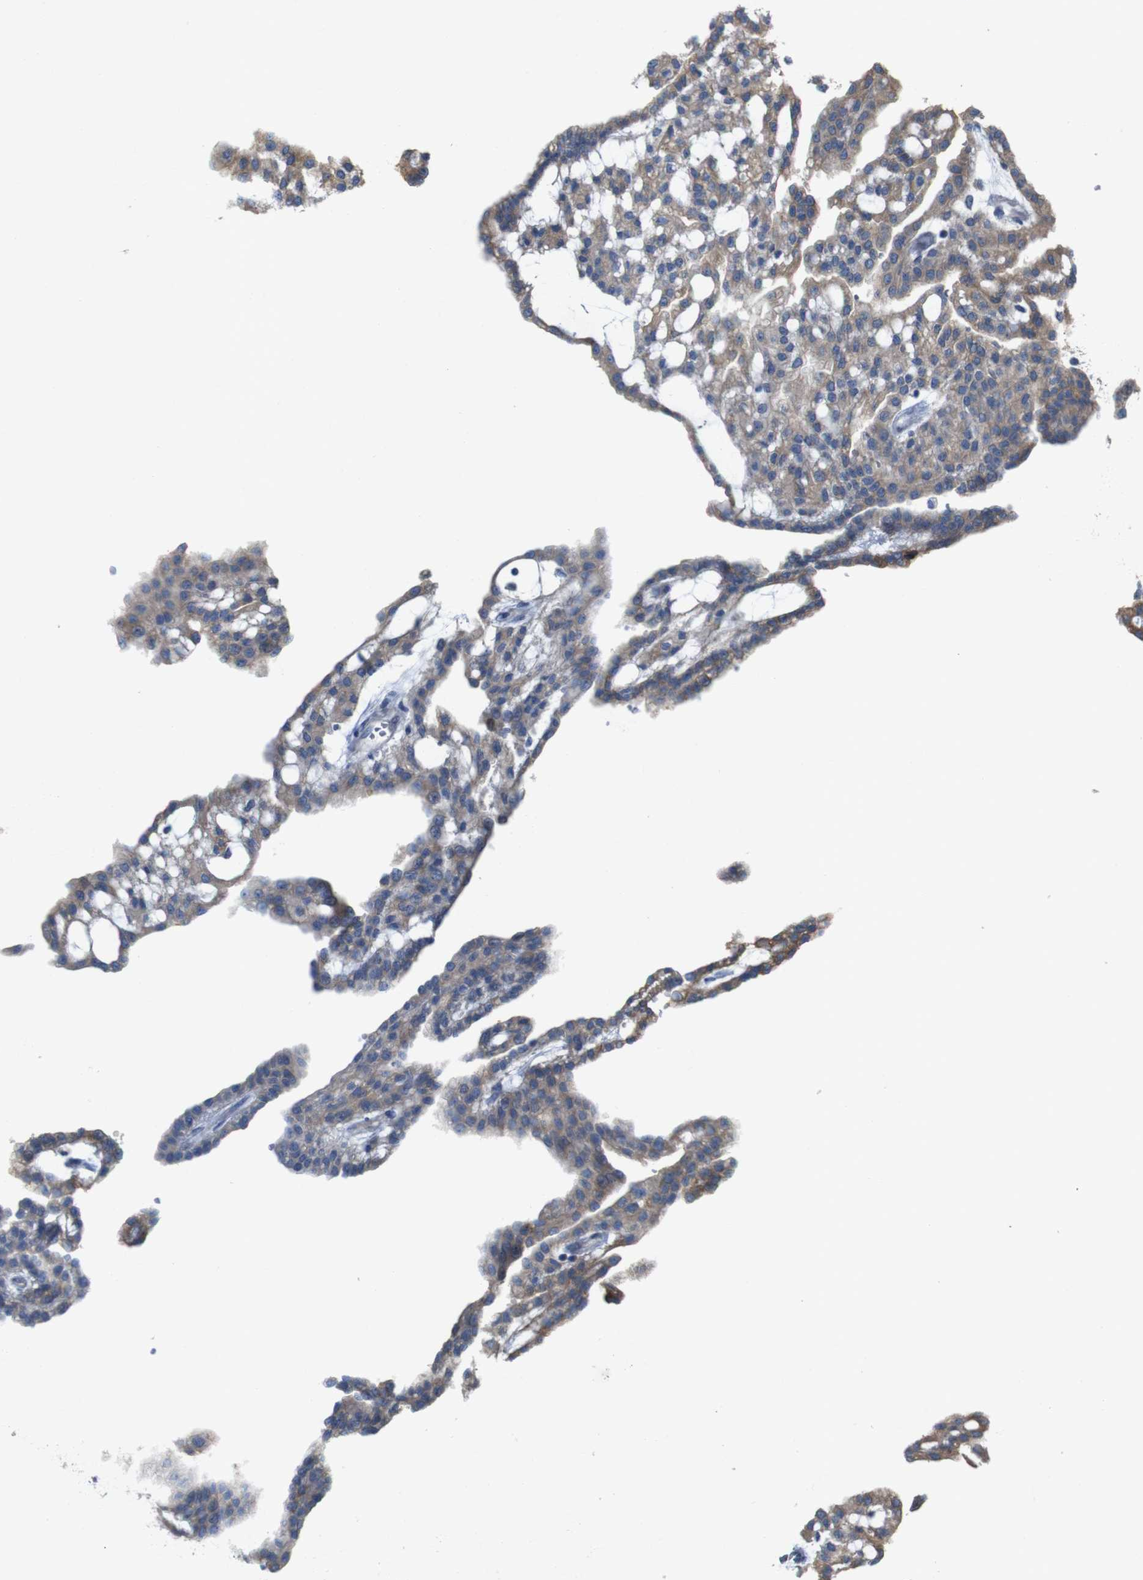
{"staining": {"intensity": "negative", "quantity": "none", "location": "none"}, "tissue": "renal cancer", "cell_type": "Tumor cells", "image_type": "cancer", "snomed": [{"axis": "morphology", "description": "Adenocarcinoma, NOS"}, {"axis": "topography", "description": "Kidney"}], "caption": "Protein analysis of adenocarcinoma (renal) reveals no significant staining in tumor cells.", "gene": "MYEOV", "patient": {"sex": "male", "age": 63}}